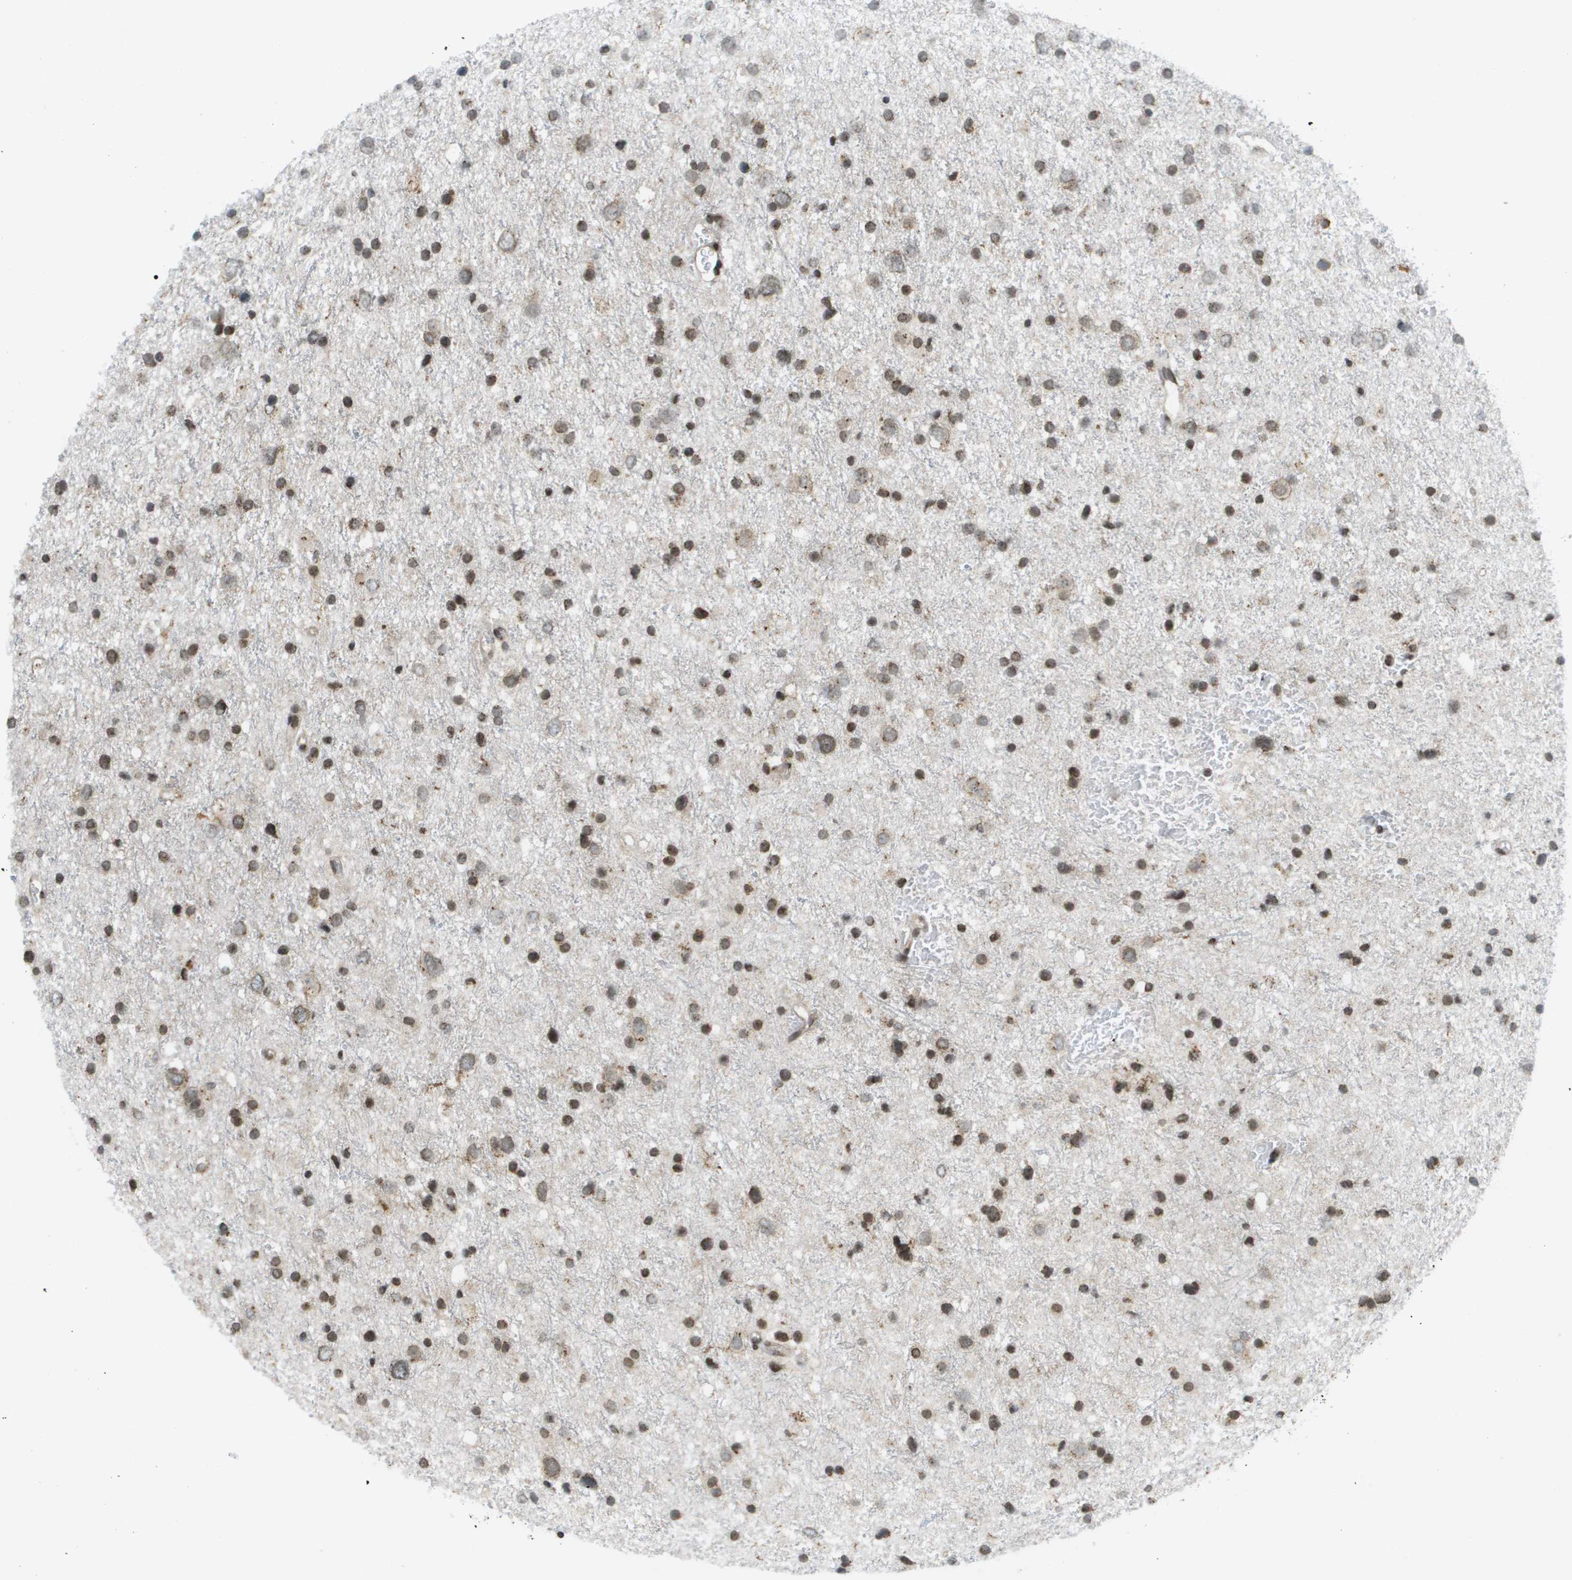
{"staining": {"intensity": "moderate", "quantity": ">75%", "location": "cytoplasmic/membranous,nuclear"}, "tissue": "glioma", "cell_type": "Tumor cells", "image_type": "cancer", "snomed": [{"axis": "morphology", "description": "Glioma, malignant, Low grade"}, {"axis": "topography", "description": "Brain"}], "caption": "This photomicrograph shows IHC staining of glioma, with medium moderate cytoplasmic/membranous and nuclear staining in approximately >75% of tumor cells.", "gene": "EVC", "patient": {"sex": "female", "age": 37}}